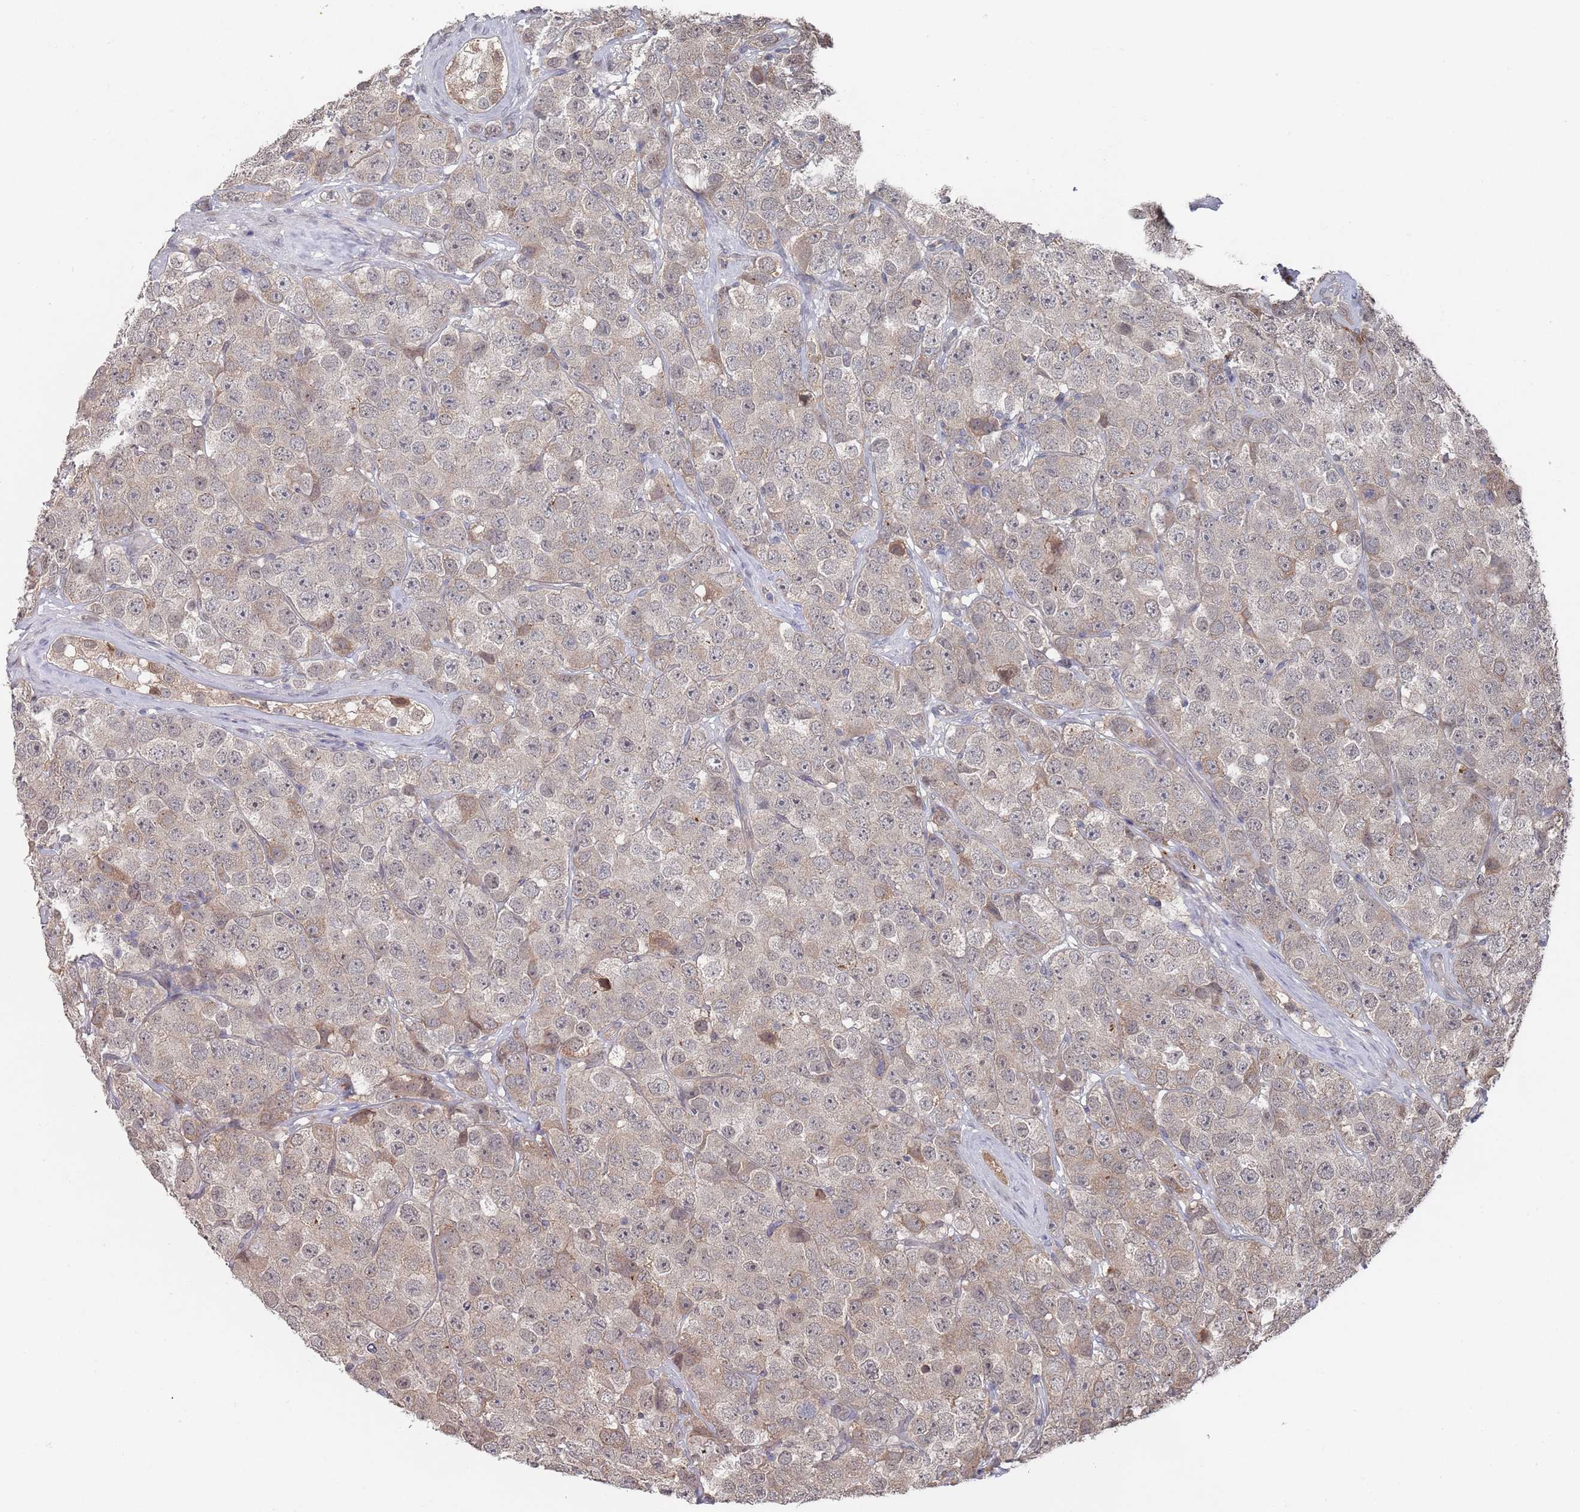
{"staining": {"intensity": "weak", "quantity": "<25%", "location": "cytoplasmic/membranous"}, "tissue": "testis cancer", "cell_type": "Tumor cells", "image_type": "cancer", "snomed": [{"axis": "morphology", "description": "Seminoma, NOS"}, {"axis": "topography", "description": "Testis"}], "caption": "IHC photomicrograph of human seminoma (testis) stained for a protein (brown), which displays no expression in tumor cells. (Stains: DAB immunohistochemistry with hematoxylin counter stain, Microscopy: brightfield microscopy at high magnification).", "gene": "DGKD", "patient": {"sex": "male", "age": 28}}